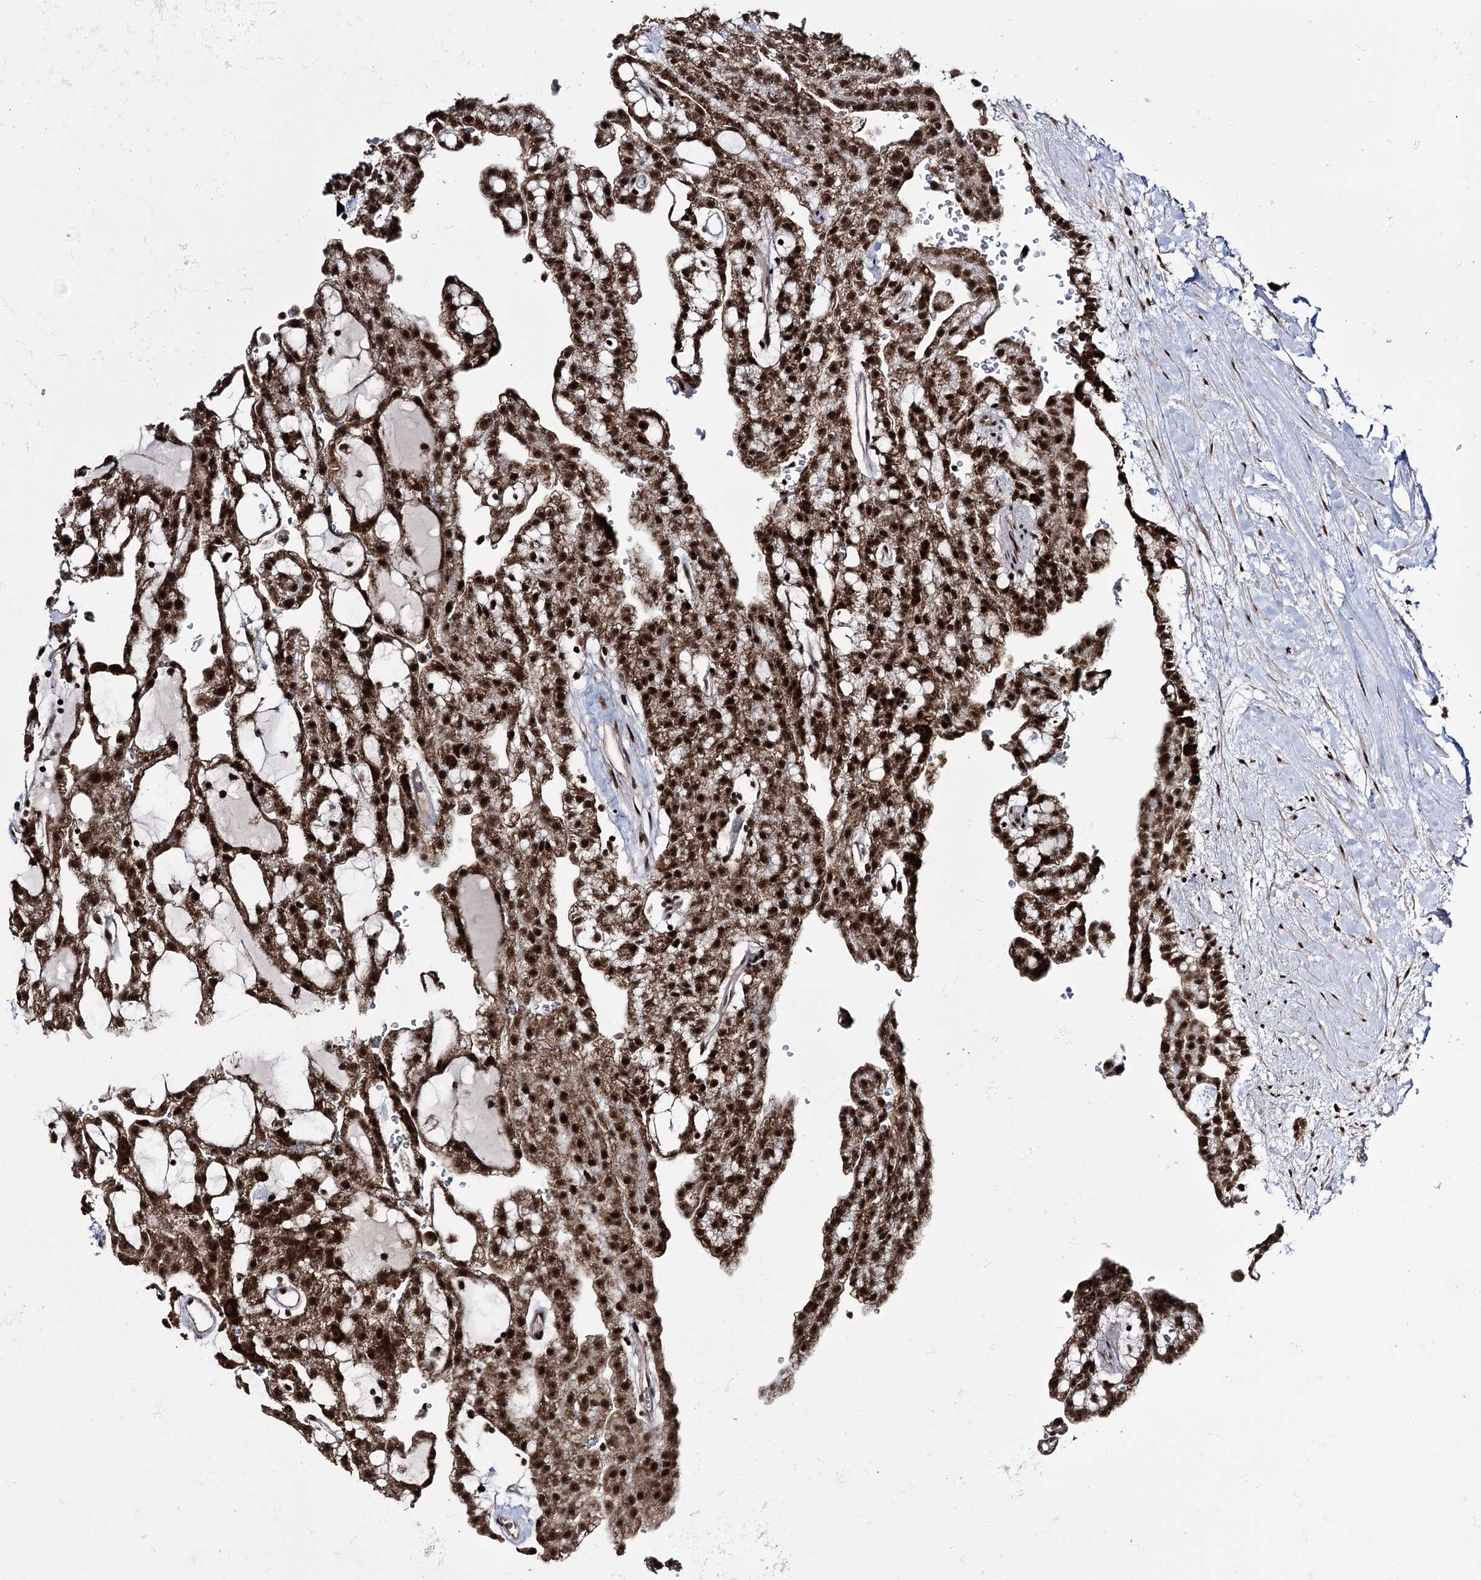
{"staining": {"intensity": "strong", "quantity": ">75%", "location": "cytoplasmic/membranous,nuclear"}, "tissue": "renal cancer", "cell_type": "Tumor cells", "image_type": "cancer", "snomed": [{"axis": "morphology", "description": "Adenocarcinoma, NOS"}, {"axis": "topography", "description": "Kidney"}], "caption": "A brown stain highlights strong cytoplasmic/membranous and nuclear positivity of a protein in human renal cancer tumor cells. The protein of interest is shown in brown color, while the nuclei are stained blue.", "gene": "PRPF40A", "patient": {"sex": "male", "age": 63}}